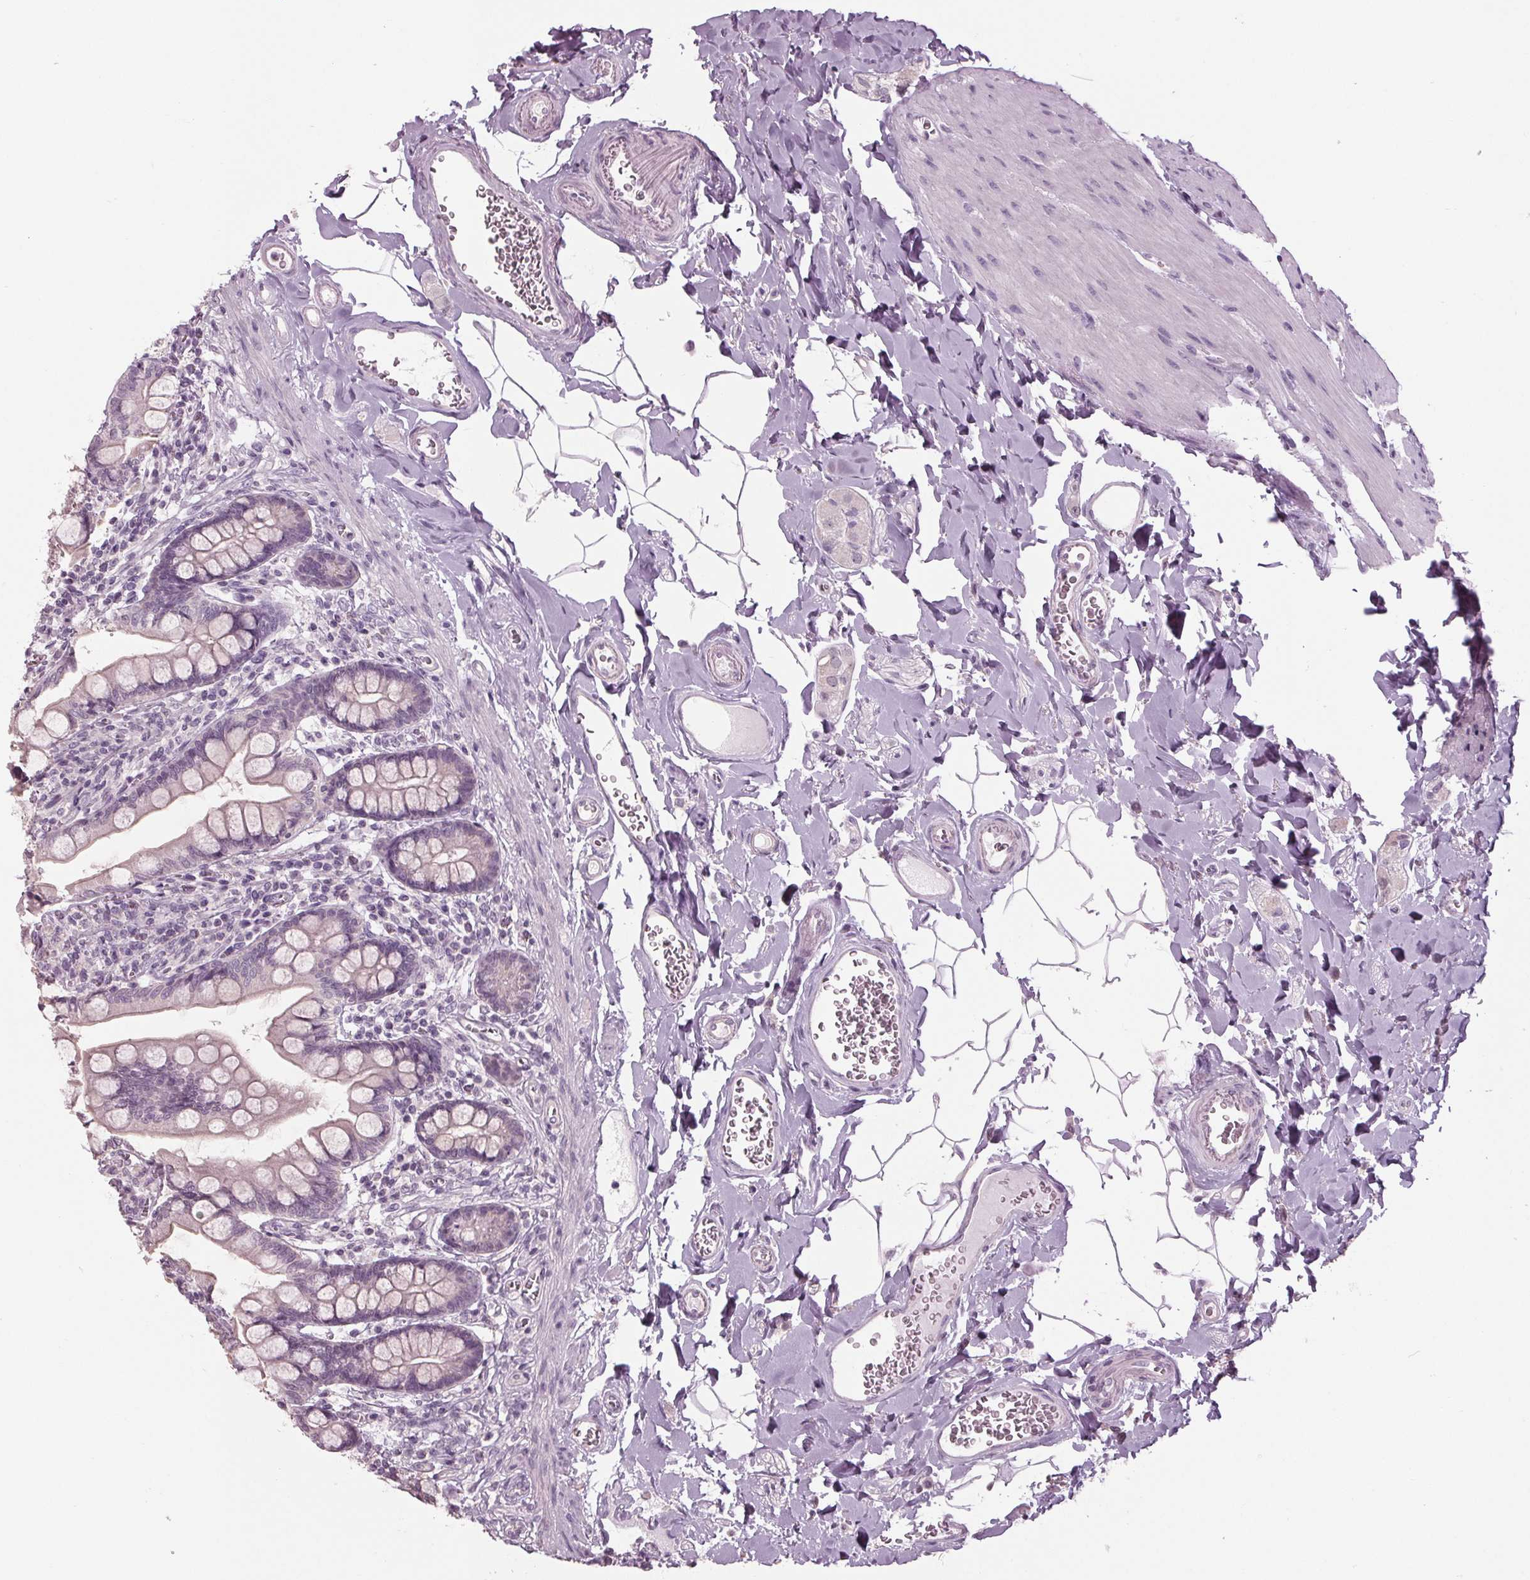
{"staining": {"intensity": "negative", "quantity": "none", "location": "none"}, "tissue": "small intestine", "cell_type": "Glandular cells", "image_type": "normal", "snomed": [{"axis": "morphology", "description": "Normal tissue, NOS"}, {"axis": "topography", "description": "Small intestine"}], "caption": "This is an IHC histopathology image of benign human small intestine. There is no staining in glandular cells.", "gene": "TNNC2", "patient": {"sex": "female", "age": 56}}